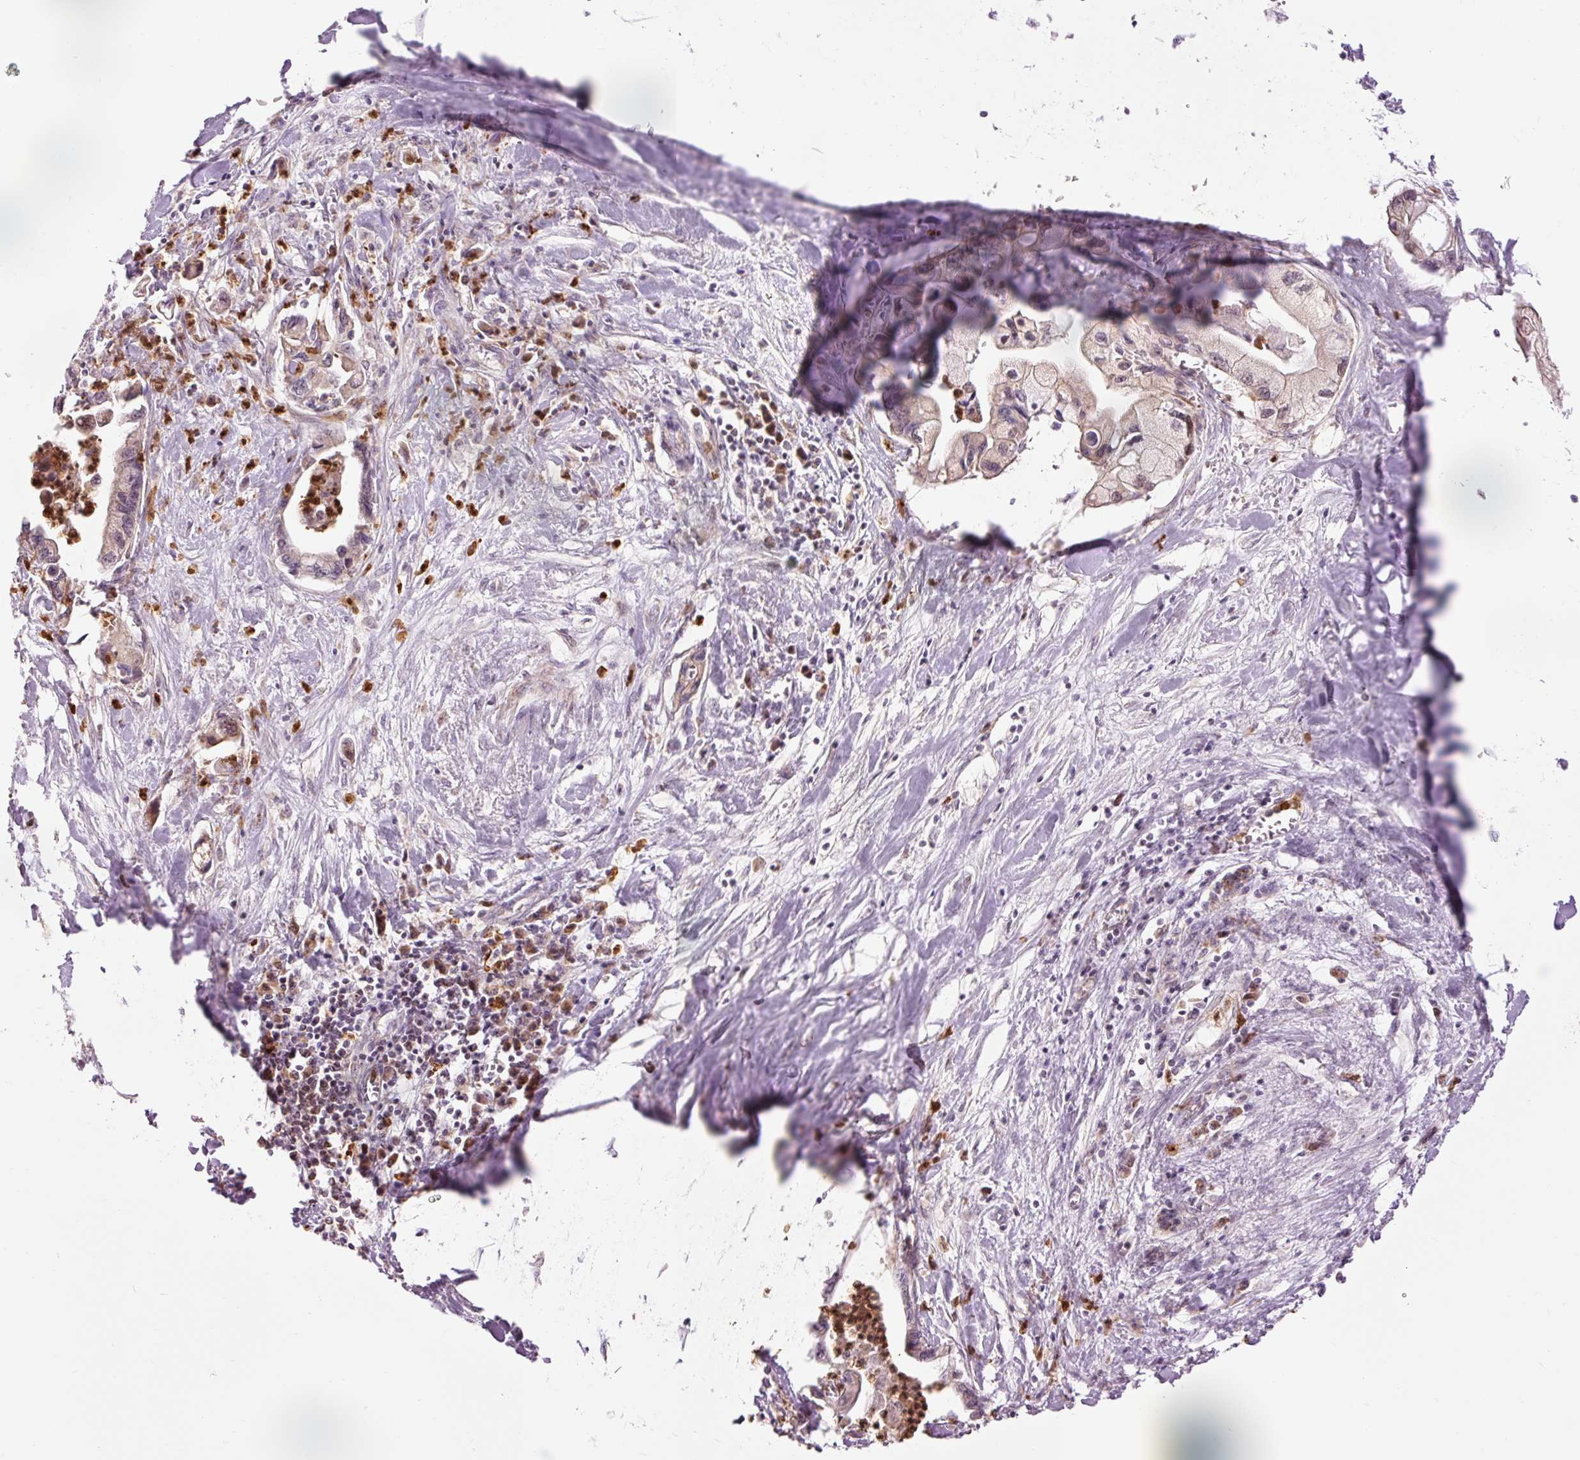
{"staining": {"intensity": "weak", "quantity": "25%-75%", "location": "cytoplasmic/membranous"}, "tissue": "pancreatic cancer", "cell_type": "Tumor cells", "image_type": "cancer", "snomed": [{"axis": "morphology", "description": "Adenocarcinoma, NOS"}, {"axis": "topography", "description": "Pancreas"}], "caption": "Immunohistochemistry (DAB (3,3'-diaminobenzidine)) staining of human pancreatic adenocarcinoma demonstrates weak cytoplasmic/membranous protein staining in about 25%-75% of tumor cells.", "gene": "PRDX5", "patient": {"sex": "male", "age": 61}}